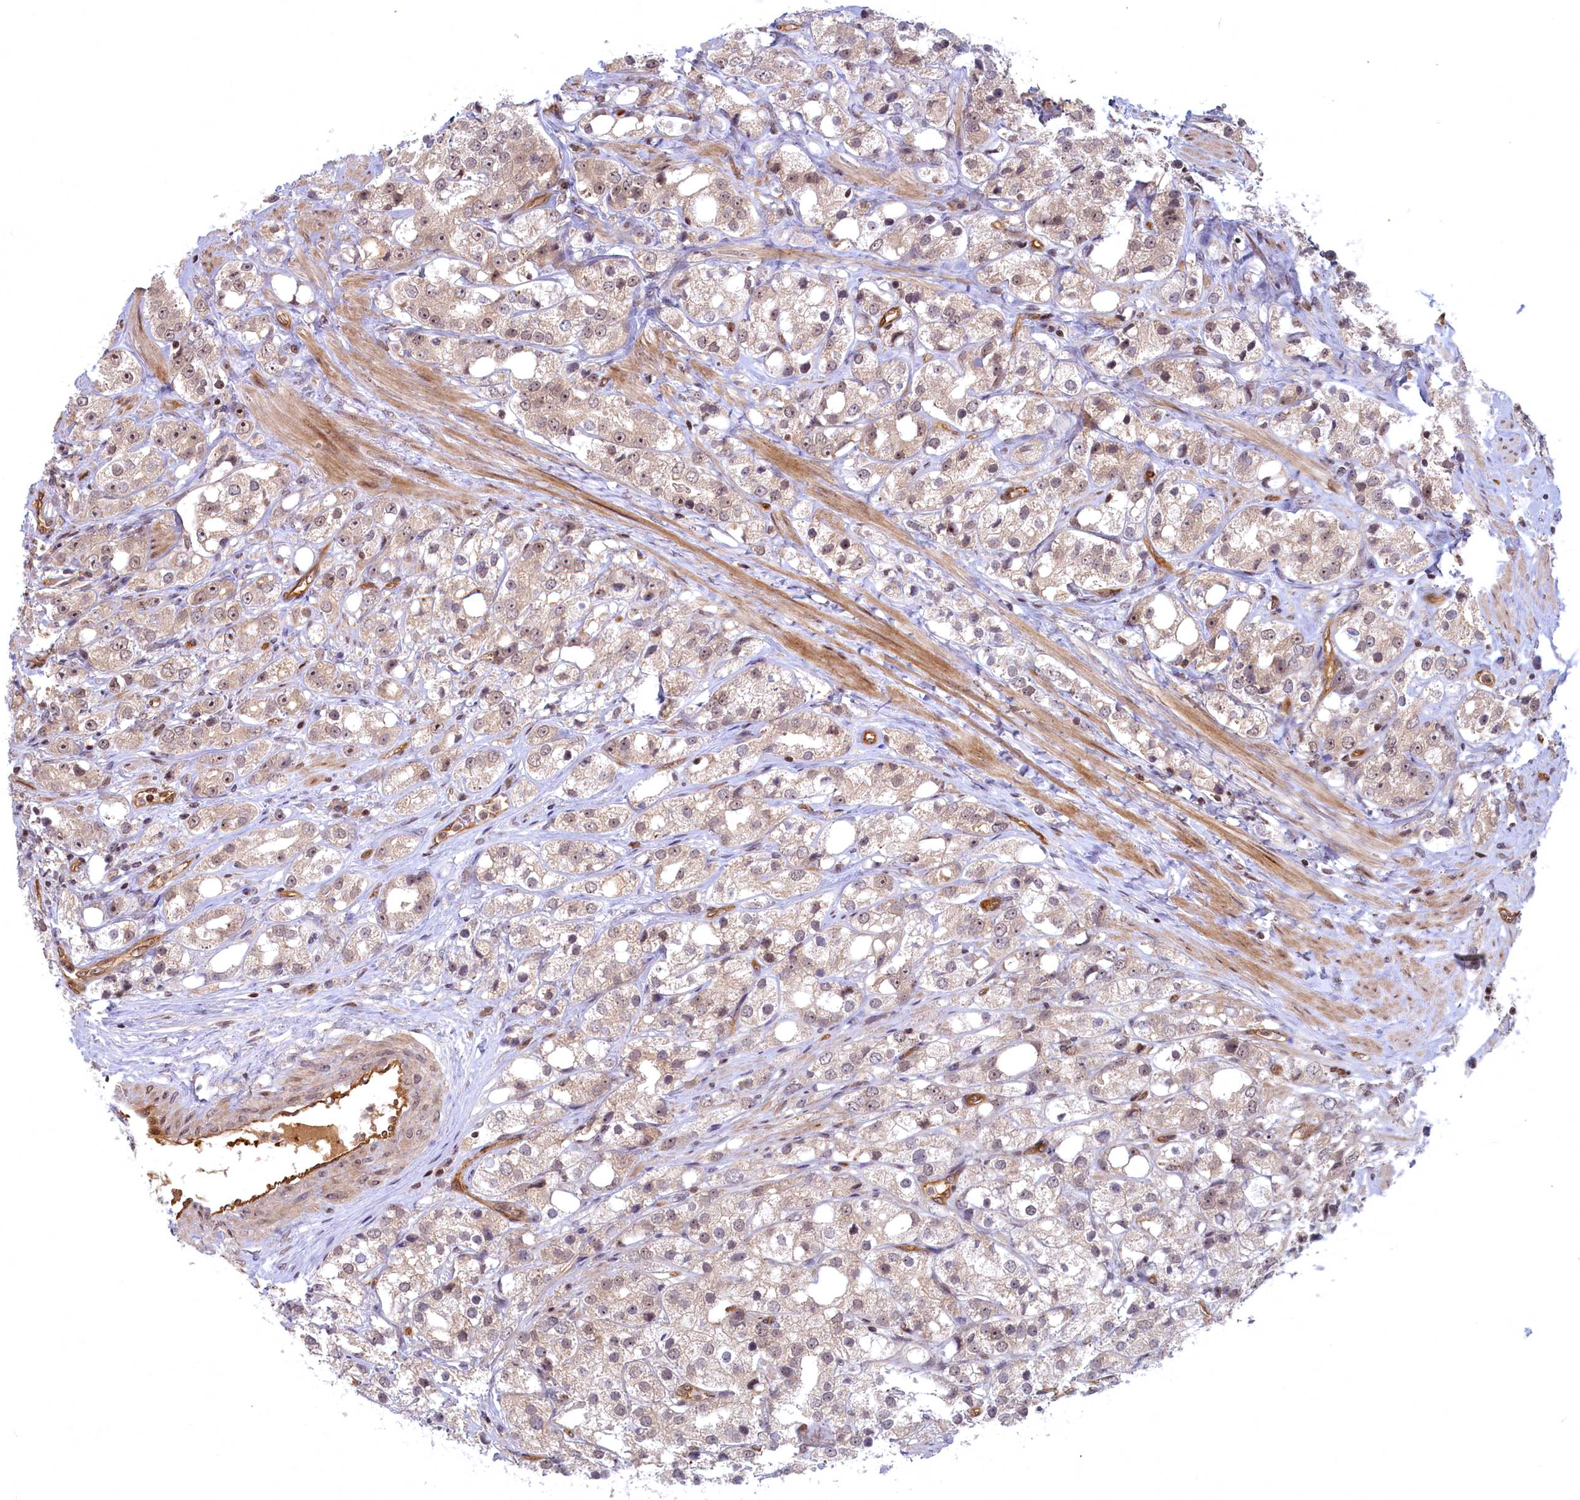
{"staining": {"intensity": "weak", "quantity": "25%-75%", "location": "cytoplasmic/membranous,nuclear"}, "tissue": "prostate cancer", "cell_type": "Tumor cells", "image_type": "cancer", "snomed": [{"axis": "morphology", "description": "Adenocarcinoma, NOS"}, {"axis": "topography", "description": "Prostate"}], "caption": "Tumor cells display low levels of weak cytoplasmic/membranous and nuclear positivity in about 25%-75% of cells in prostate adenocarcinoma.", "gene": "SNRK", "patient": {"sex": "male", "age": 79}}